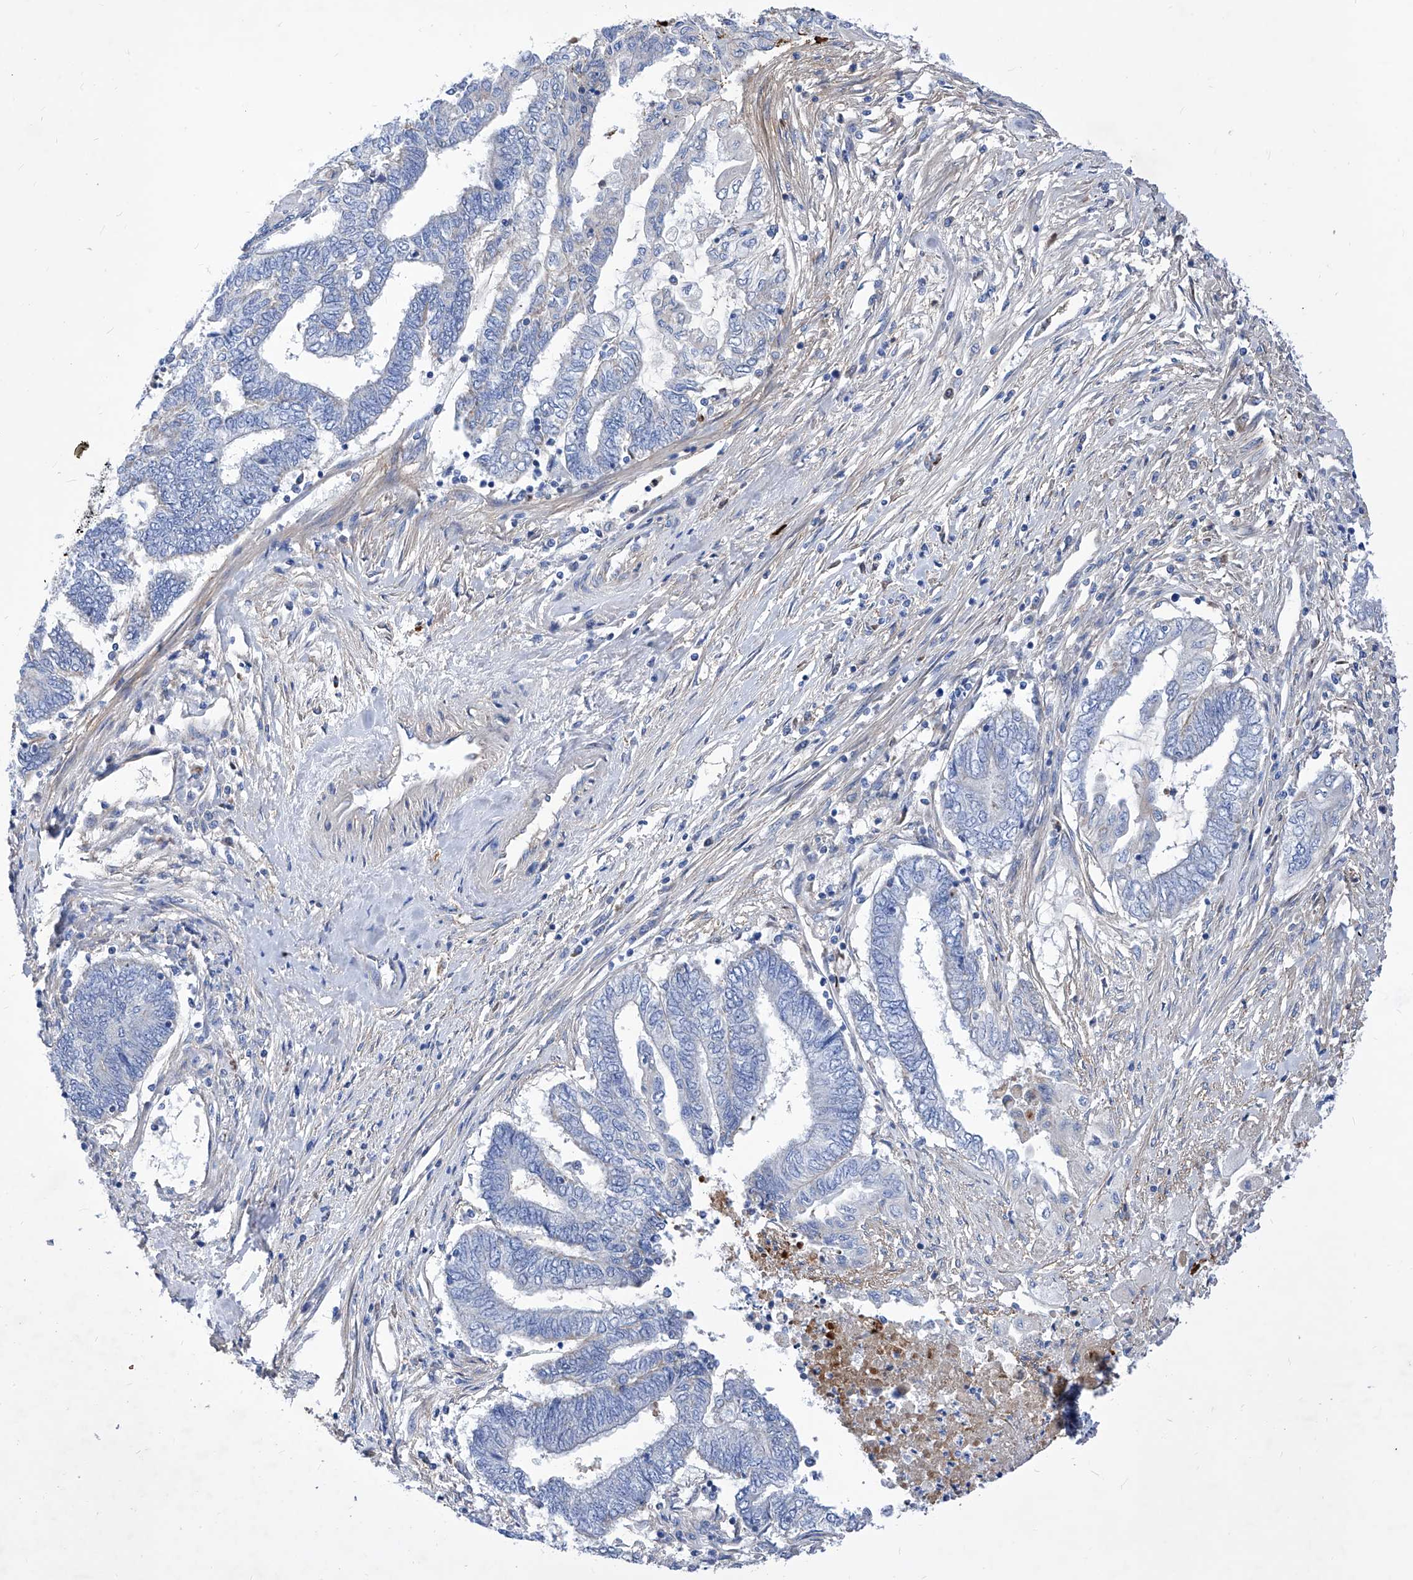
{"staining": {"intensity": "negative", "quantity": "none", "location": "none"}, "tissue": "endometrial cancer", "cell_type": "Tumor cells", "image_type": "cancer", "snomed": [{"axis": "morphology", "description": "Adenocarcinoma, NOS"}, {"axis": "topography", "description": "Uterus"}, {"axis": "topography", "description": "Endometrium"}], "caption": "Endometrial cancer stained for a protein using immunohistochemistry displays no positivity tumor cells.", "gene": "HRNR", "patient": {"sex": "female", "age": 70}}